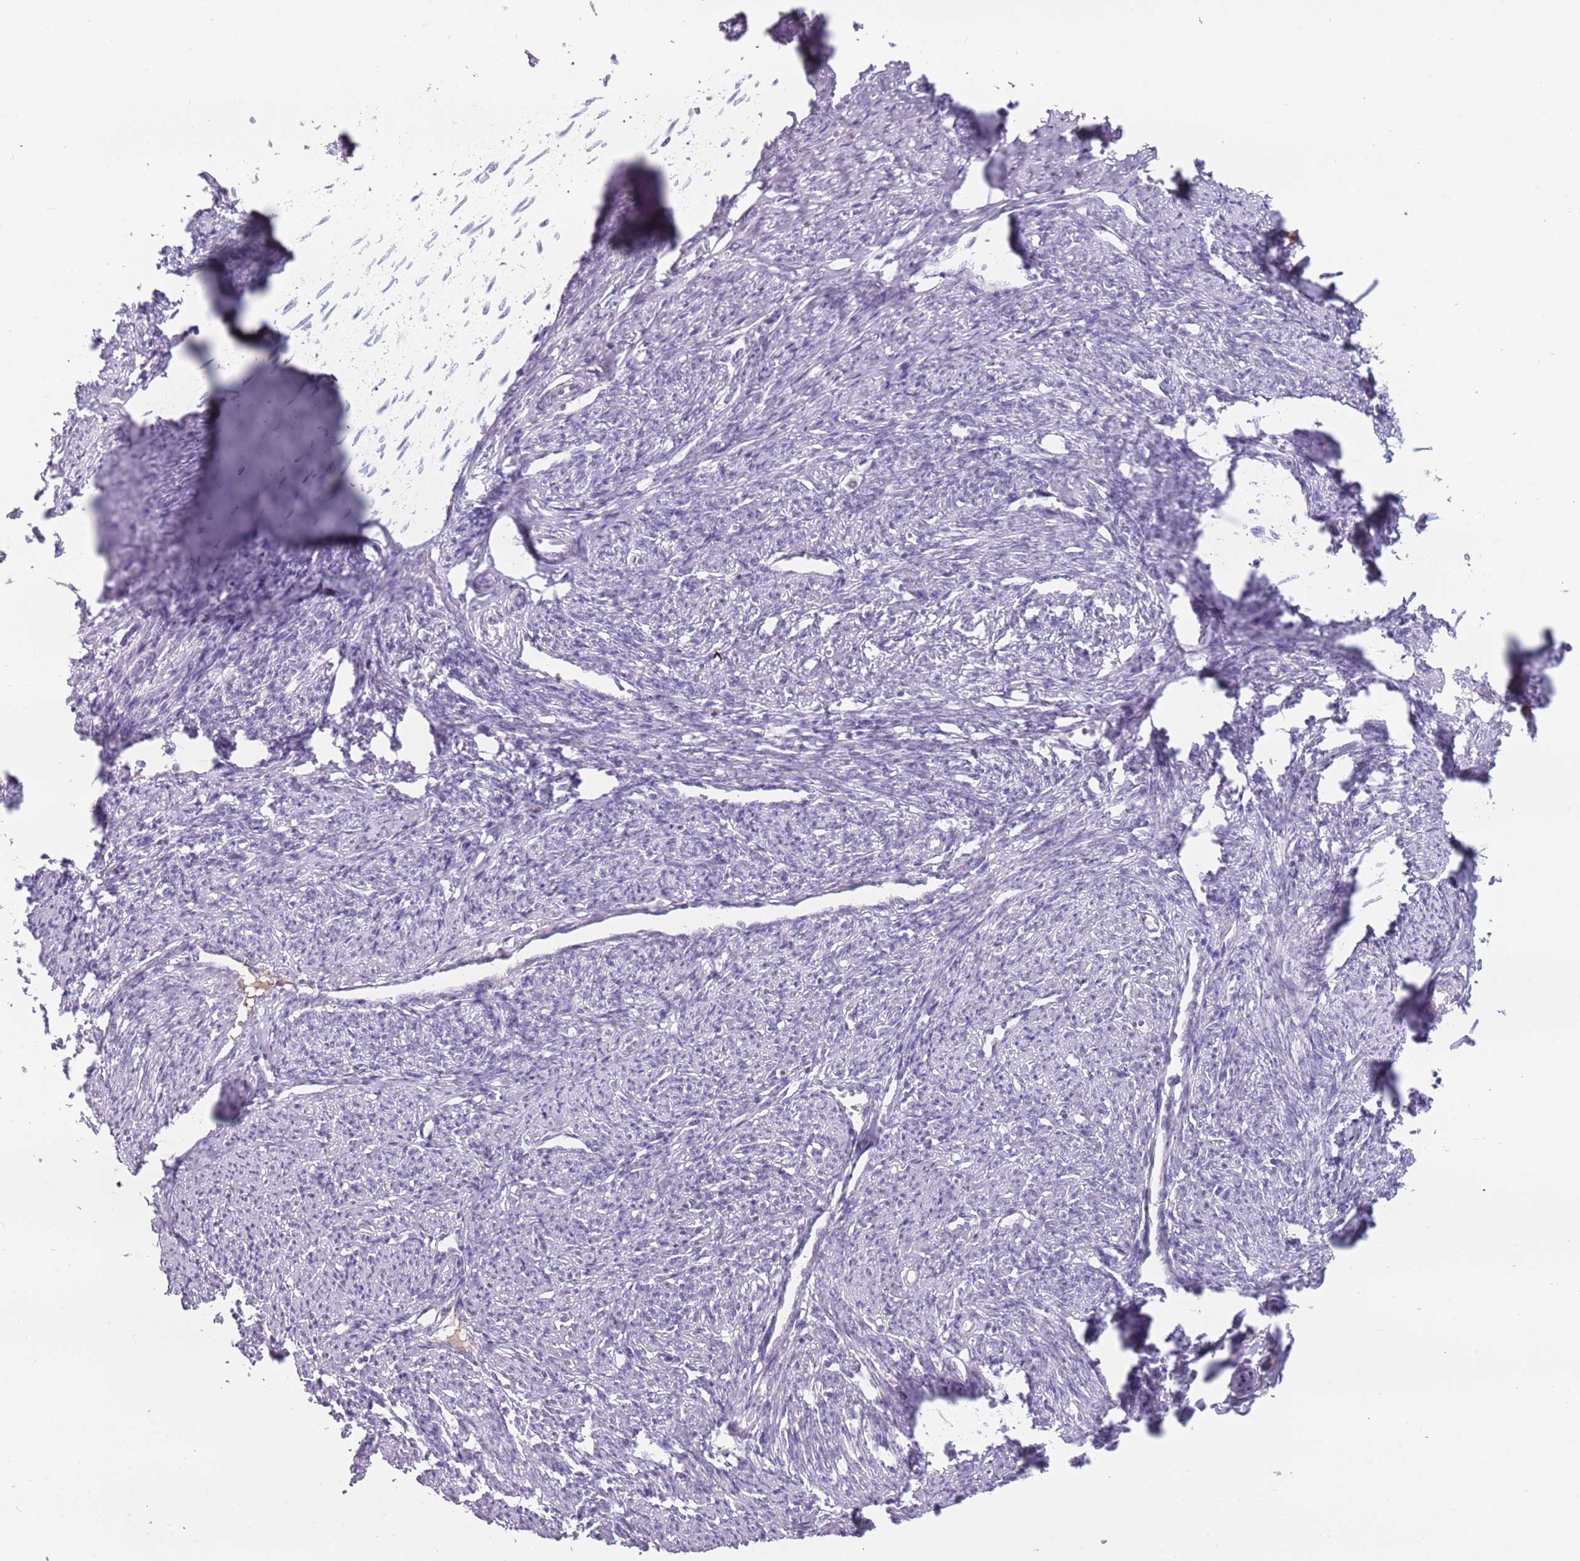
{"staining": {"intensity": "negative", "quantity": "none", "location": "none"}, "tissue": "smooth muscle", "cell_type": "Smooth muscle cells", "image_type": "normal", "snomed": [{"axis": "morphology", "description": "Normal tissue, NOS"}, {"axis": "topography", "description": "Smooth muscle"}, {"axis": "topography", "description": "Uterus"}], "caption": "High magnification brightfield microscopy of benign smooth muscle stained with DAB (3,3'-diaminobenzidine) (brown) and counterstained with hematoxylin (blue): smooth muscle cells show no significant expression.", "gene": "DDX4", "patient": {"sex": "female", "age": 59}}